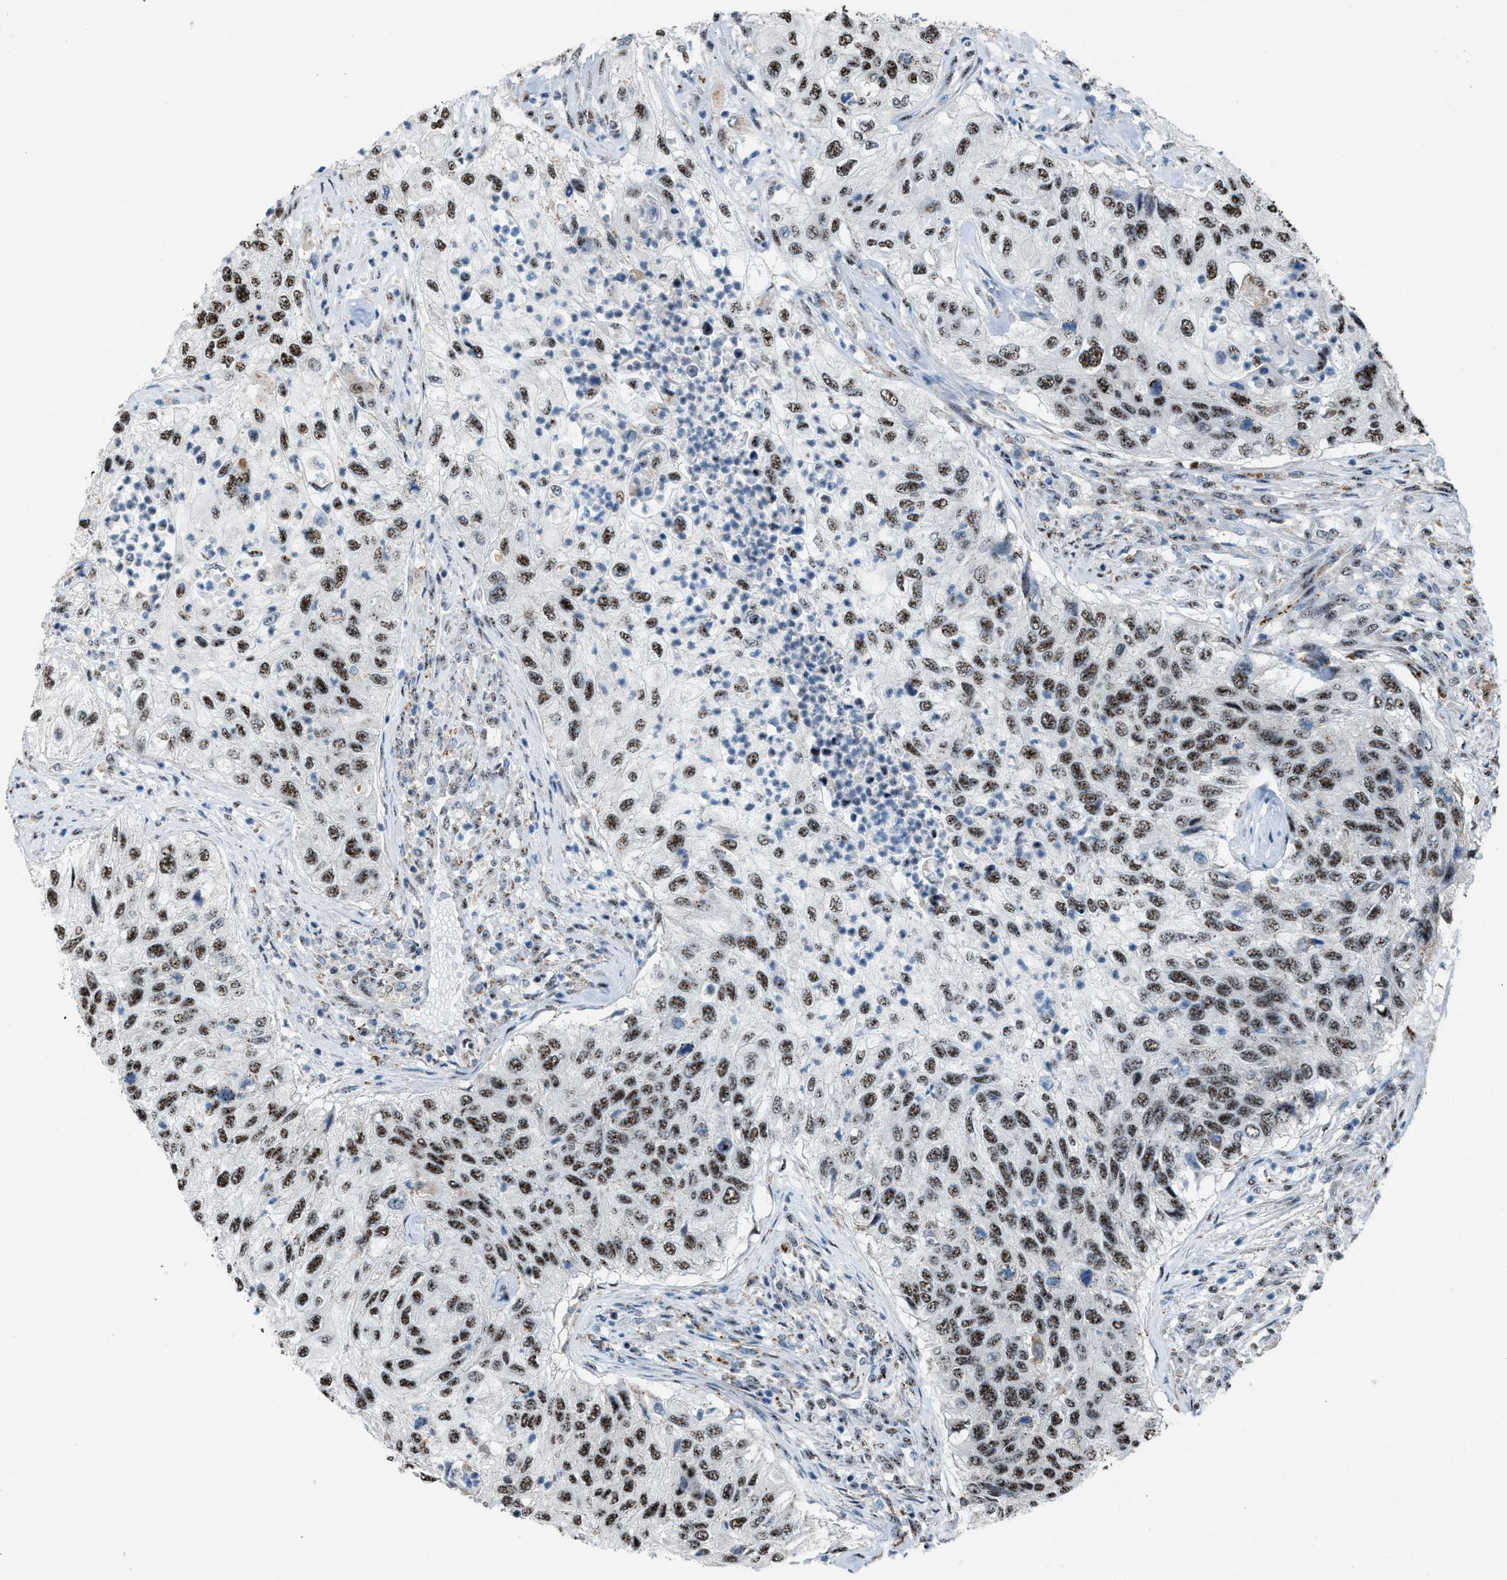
{"staining": {"intensity": "moderate", "quantity": ">75%", "location": "nuclear"}, "tissue": "urothelial cancer", "cell_type": "Tumor cells", "image_type": "cancer", "snomed": [{"axis": "morphology", "description": "Urothelial carcinoma, High grade"}, {"axis": "topography", "description": "Urinary bladder"}], "caption": "Tumor cells show medium levels of moderate nuclear staining in approximately >75% of cells in human urothelial cancer.", "gene": "CENPP", "patient": {"sex": "female", "age": 60}}